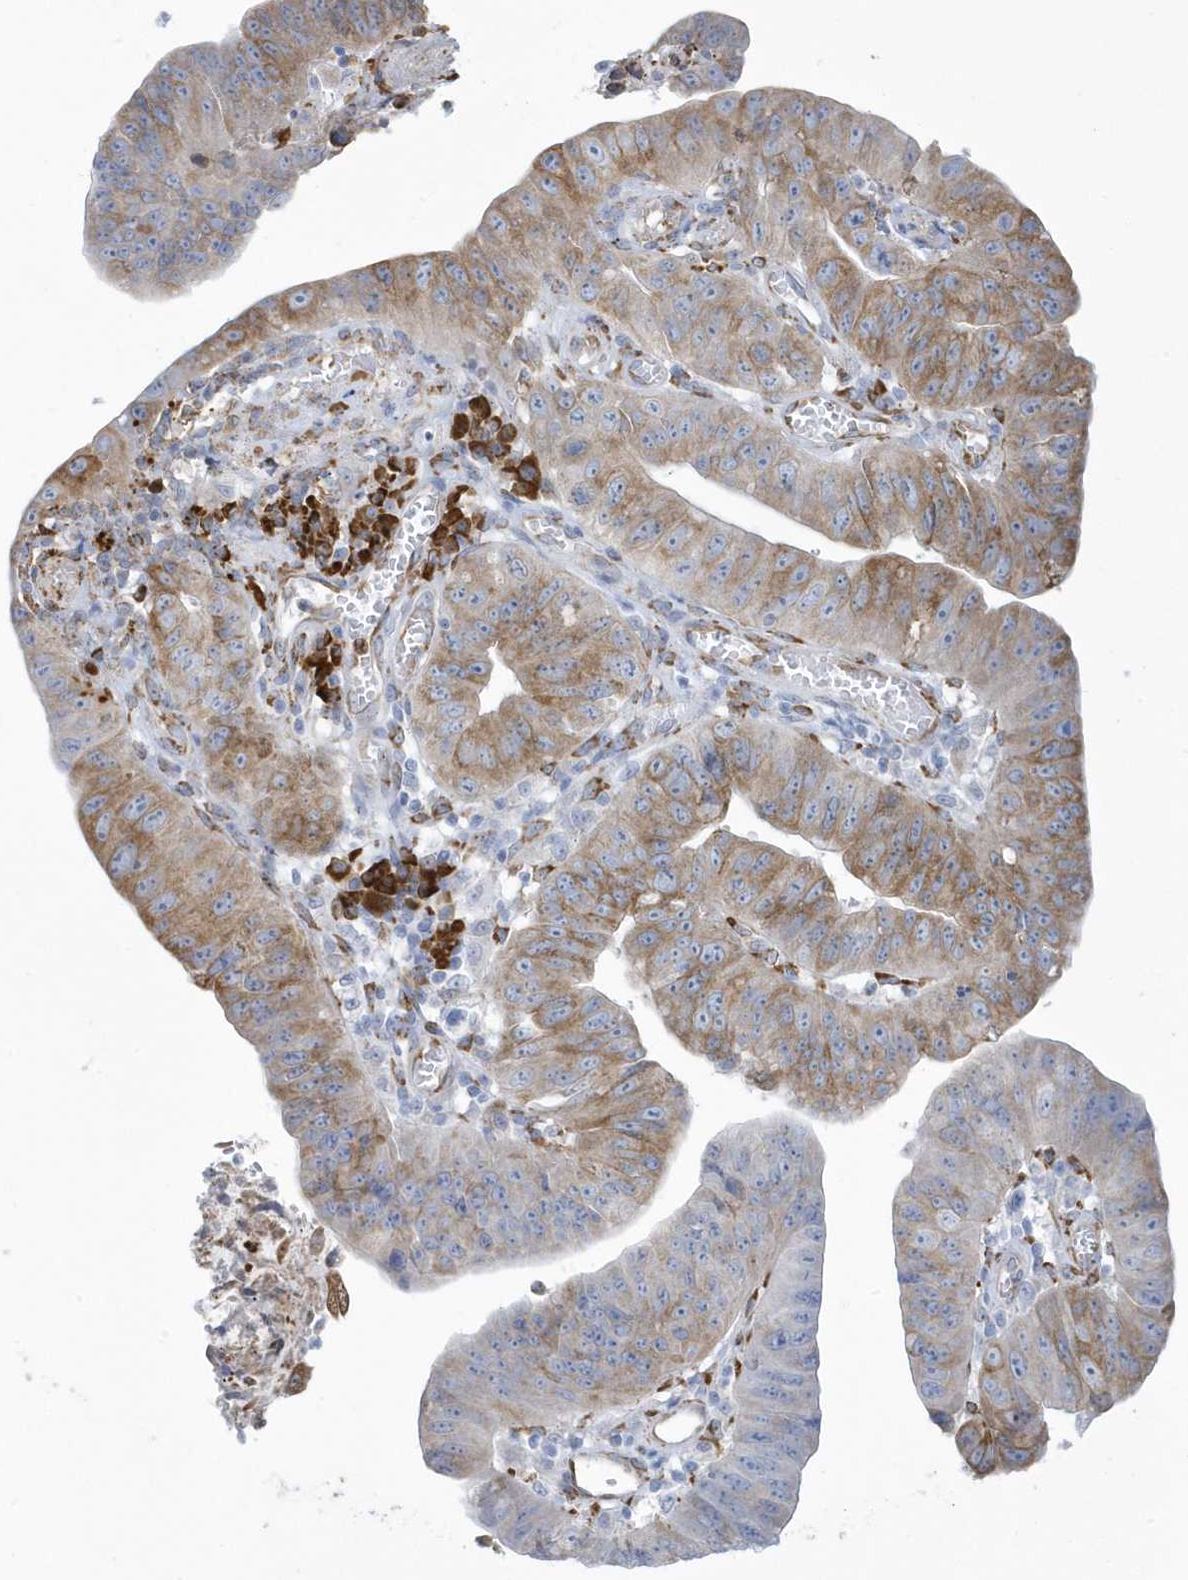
{"staining": {"intensity": "moderate", "quantity": ">75%", "location": "cytoplasmic/membranous"}, "tissue": "stomach cancer", "cell_type": "Tumor cells", "image_type": "cancer", "snomed": [{"axis": "morphology", "description": "Adenocarcinoma, NOS"}, {"axis": "topography", "description": "Stomach"}], "caption": "A histopathology image of stomach cancer (adenocarcinoma) stained for a protein displays moderate cytoplasmic/membranous brown staining in tumor cells.", "gene": "DCAF1", "patient": {"sex": "male", "age": 59}}